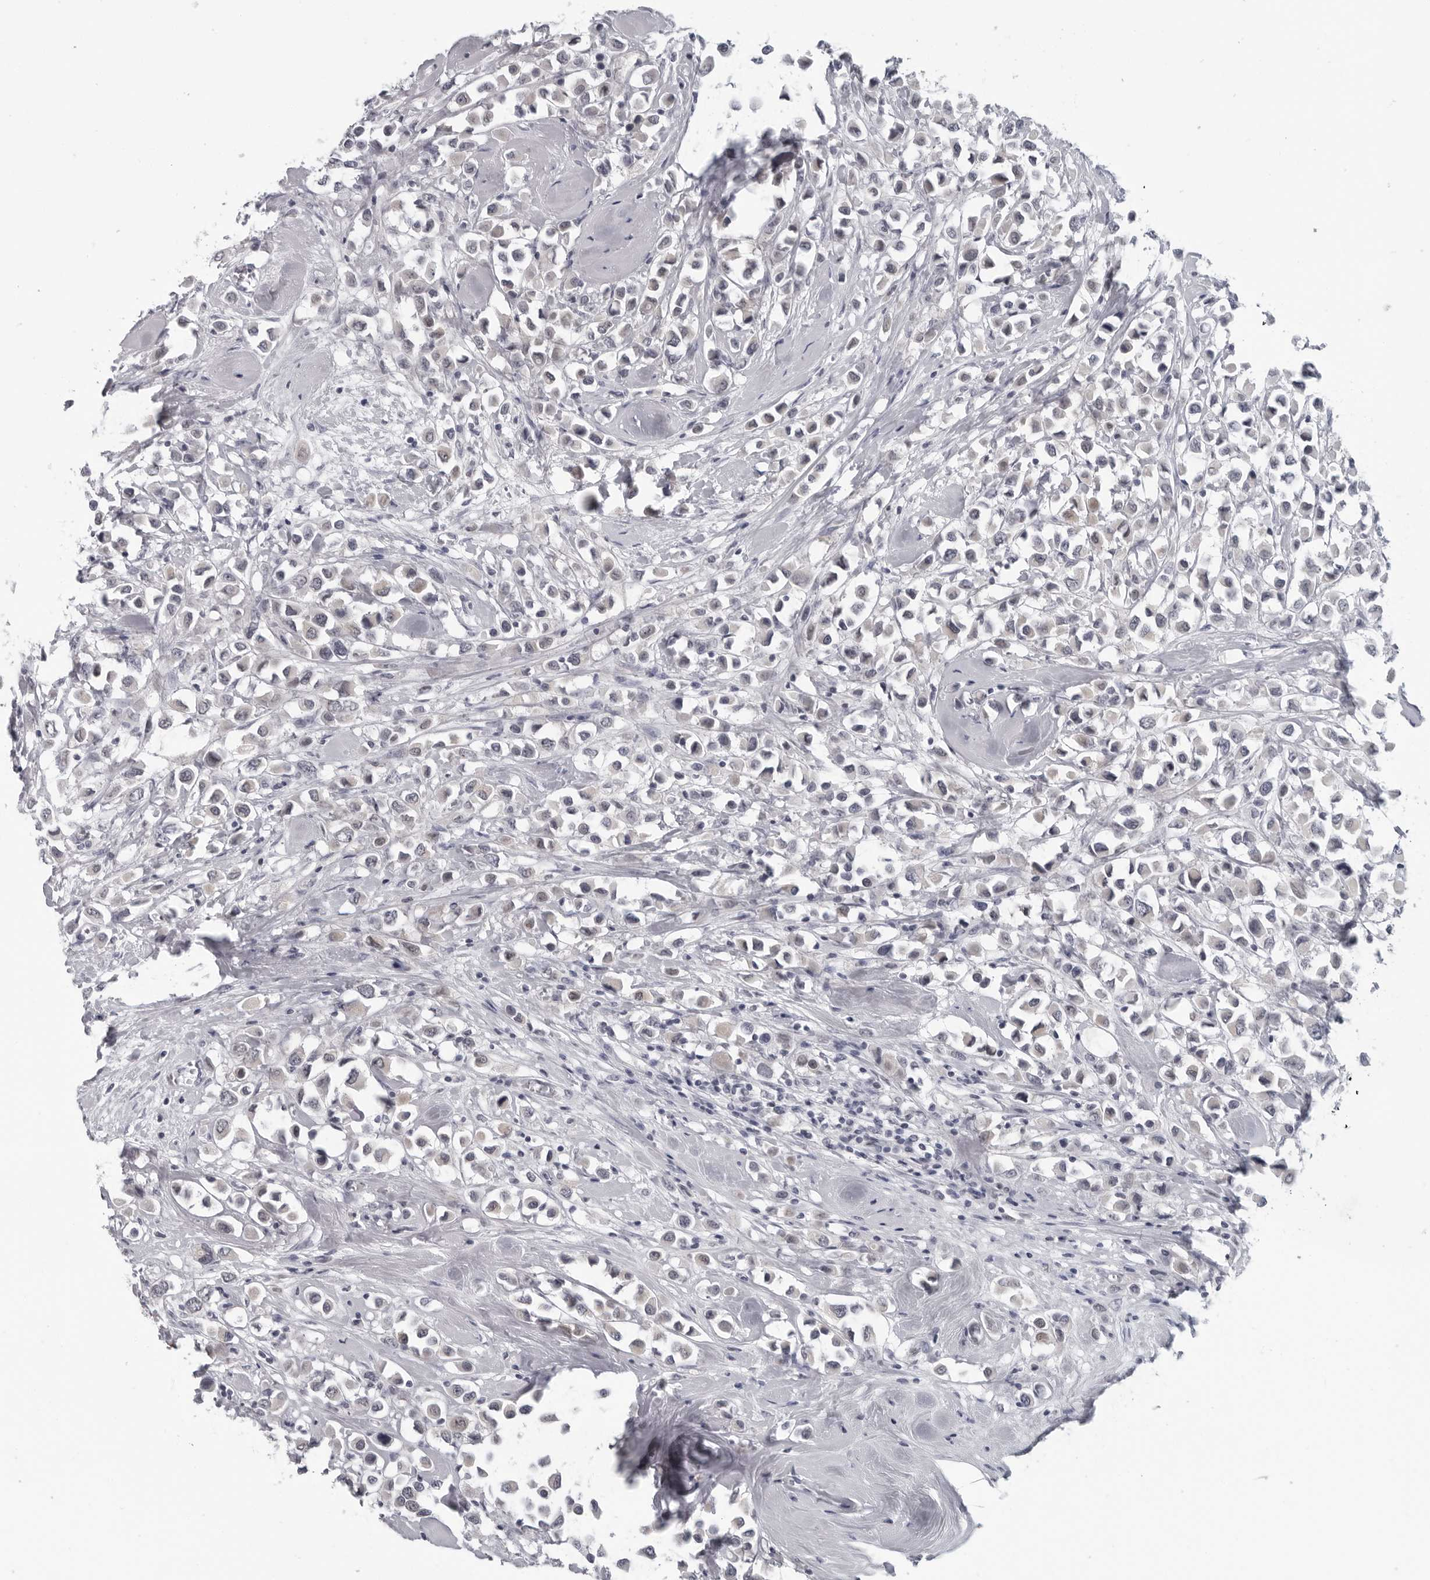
{"staining": {"intensity": "negative", "quantity": "none", "location": "none"}, "tissue": "breast cancer", "cell_type": "Tumor cells", "image_type": "cancer", "snomed": [{"axis": "morphology", "description": "Duct carcinoma"}, {"axis": "topography", "description": "Breast"}], "caption": "There is no significant positivity in tumor cells of breast invasive ductal carcinoma.", "gene": "OPLAH", "patient": {"sex": "female", "age": 61}}